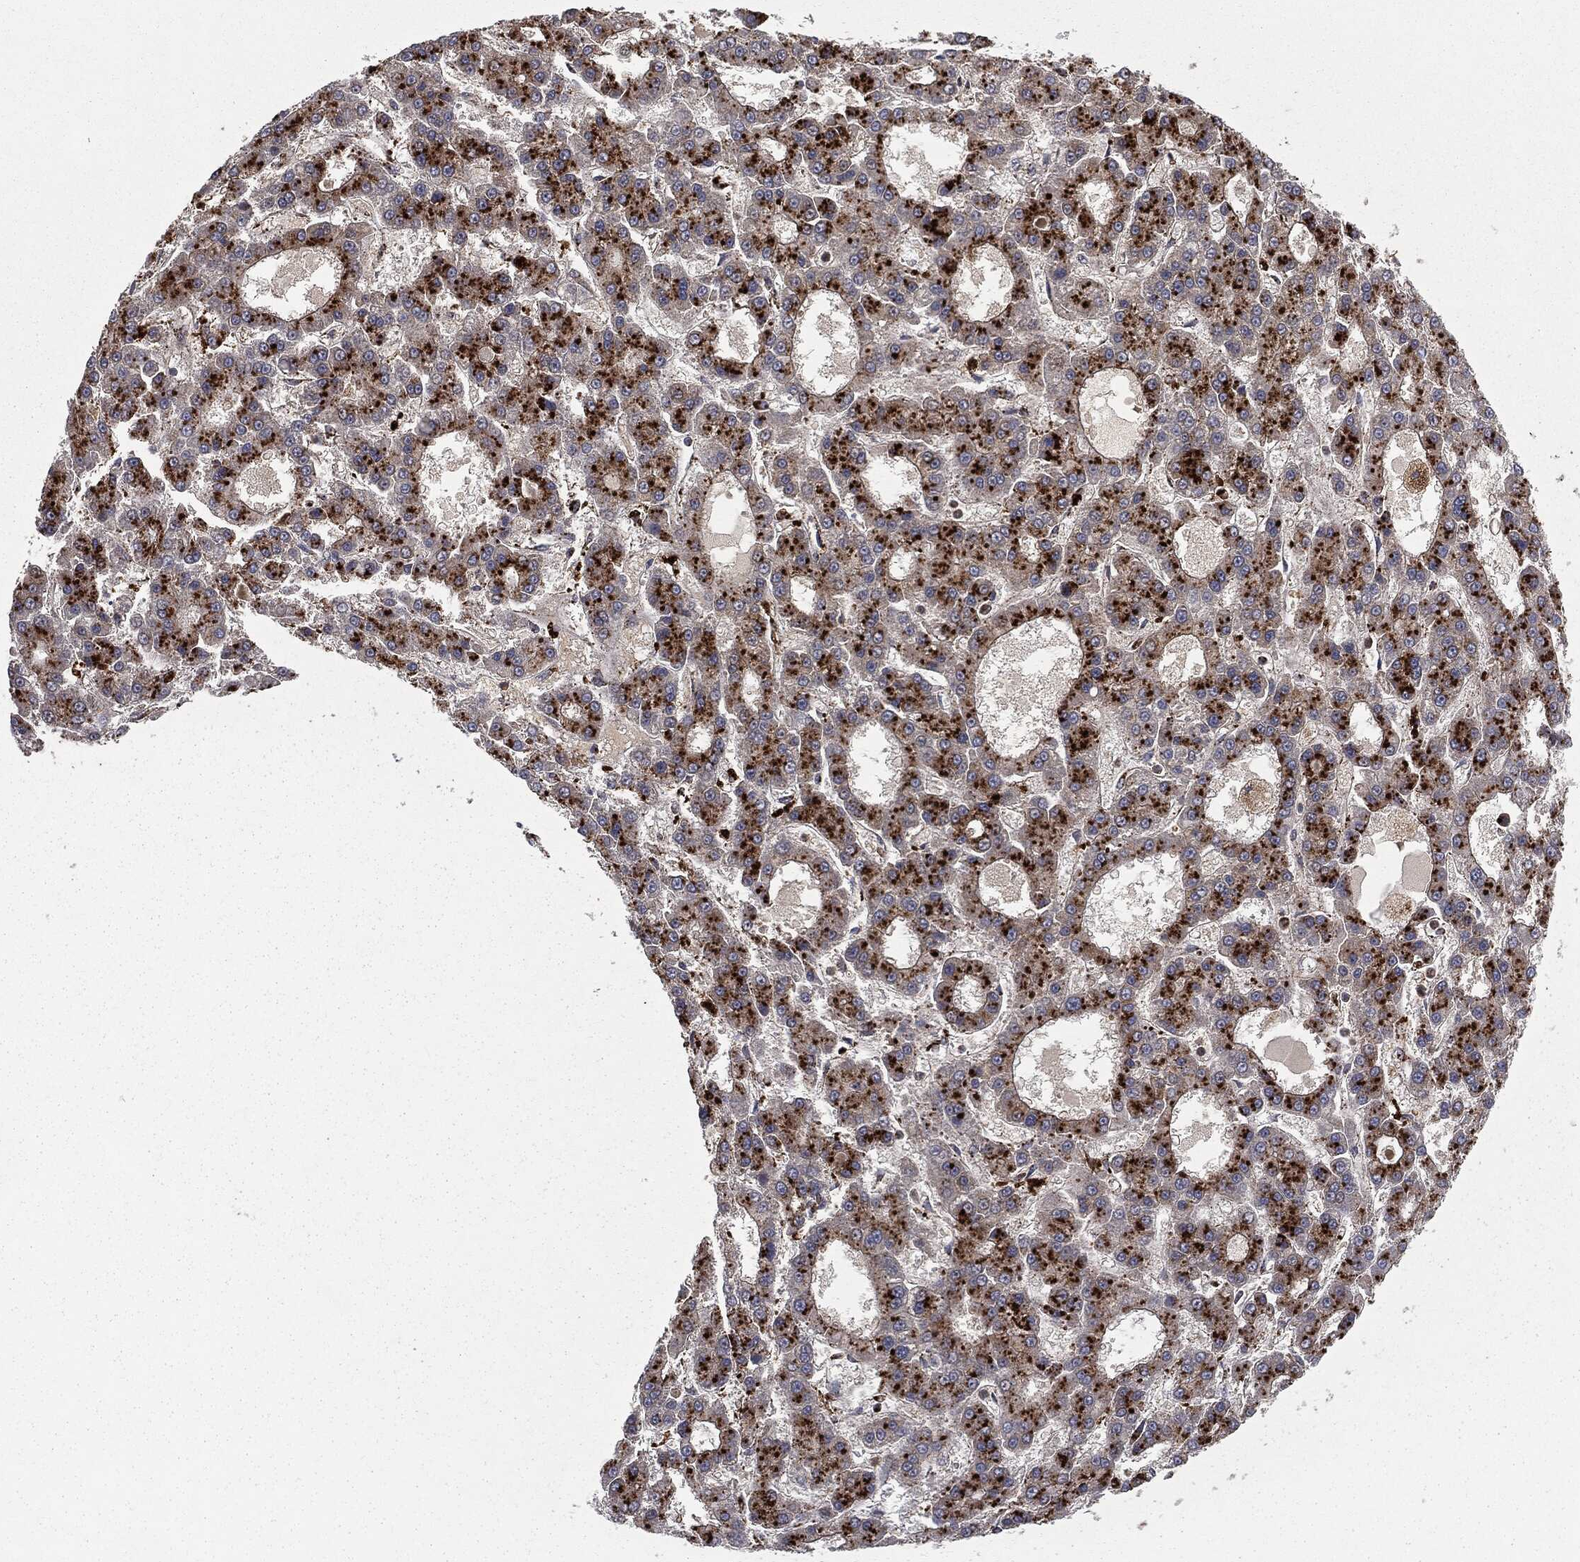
{"staining": {"intensity": "strong", "quantity": ">75%", "location": "cytoplasmic/membranous"}, "tissue": "liver cancer", "cell_type": "Tumor cells", "image_type": "cancer", "snomed": [{"axis": "morphology", "description": "Carcinoma, Hepatocellular, NOS"}, {"axis": "topography", "description": "Liver"}], "caption": "Immunohistochemistry (DAB (3,3'-diaminobenzidine)) staining of human liver cancer demonstrates strong cytoplasmic/membranous protein expression in about >75% of tumor cells.", "gene": "CTSA", "patient": {"sex": "male", "age": 70}}